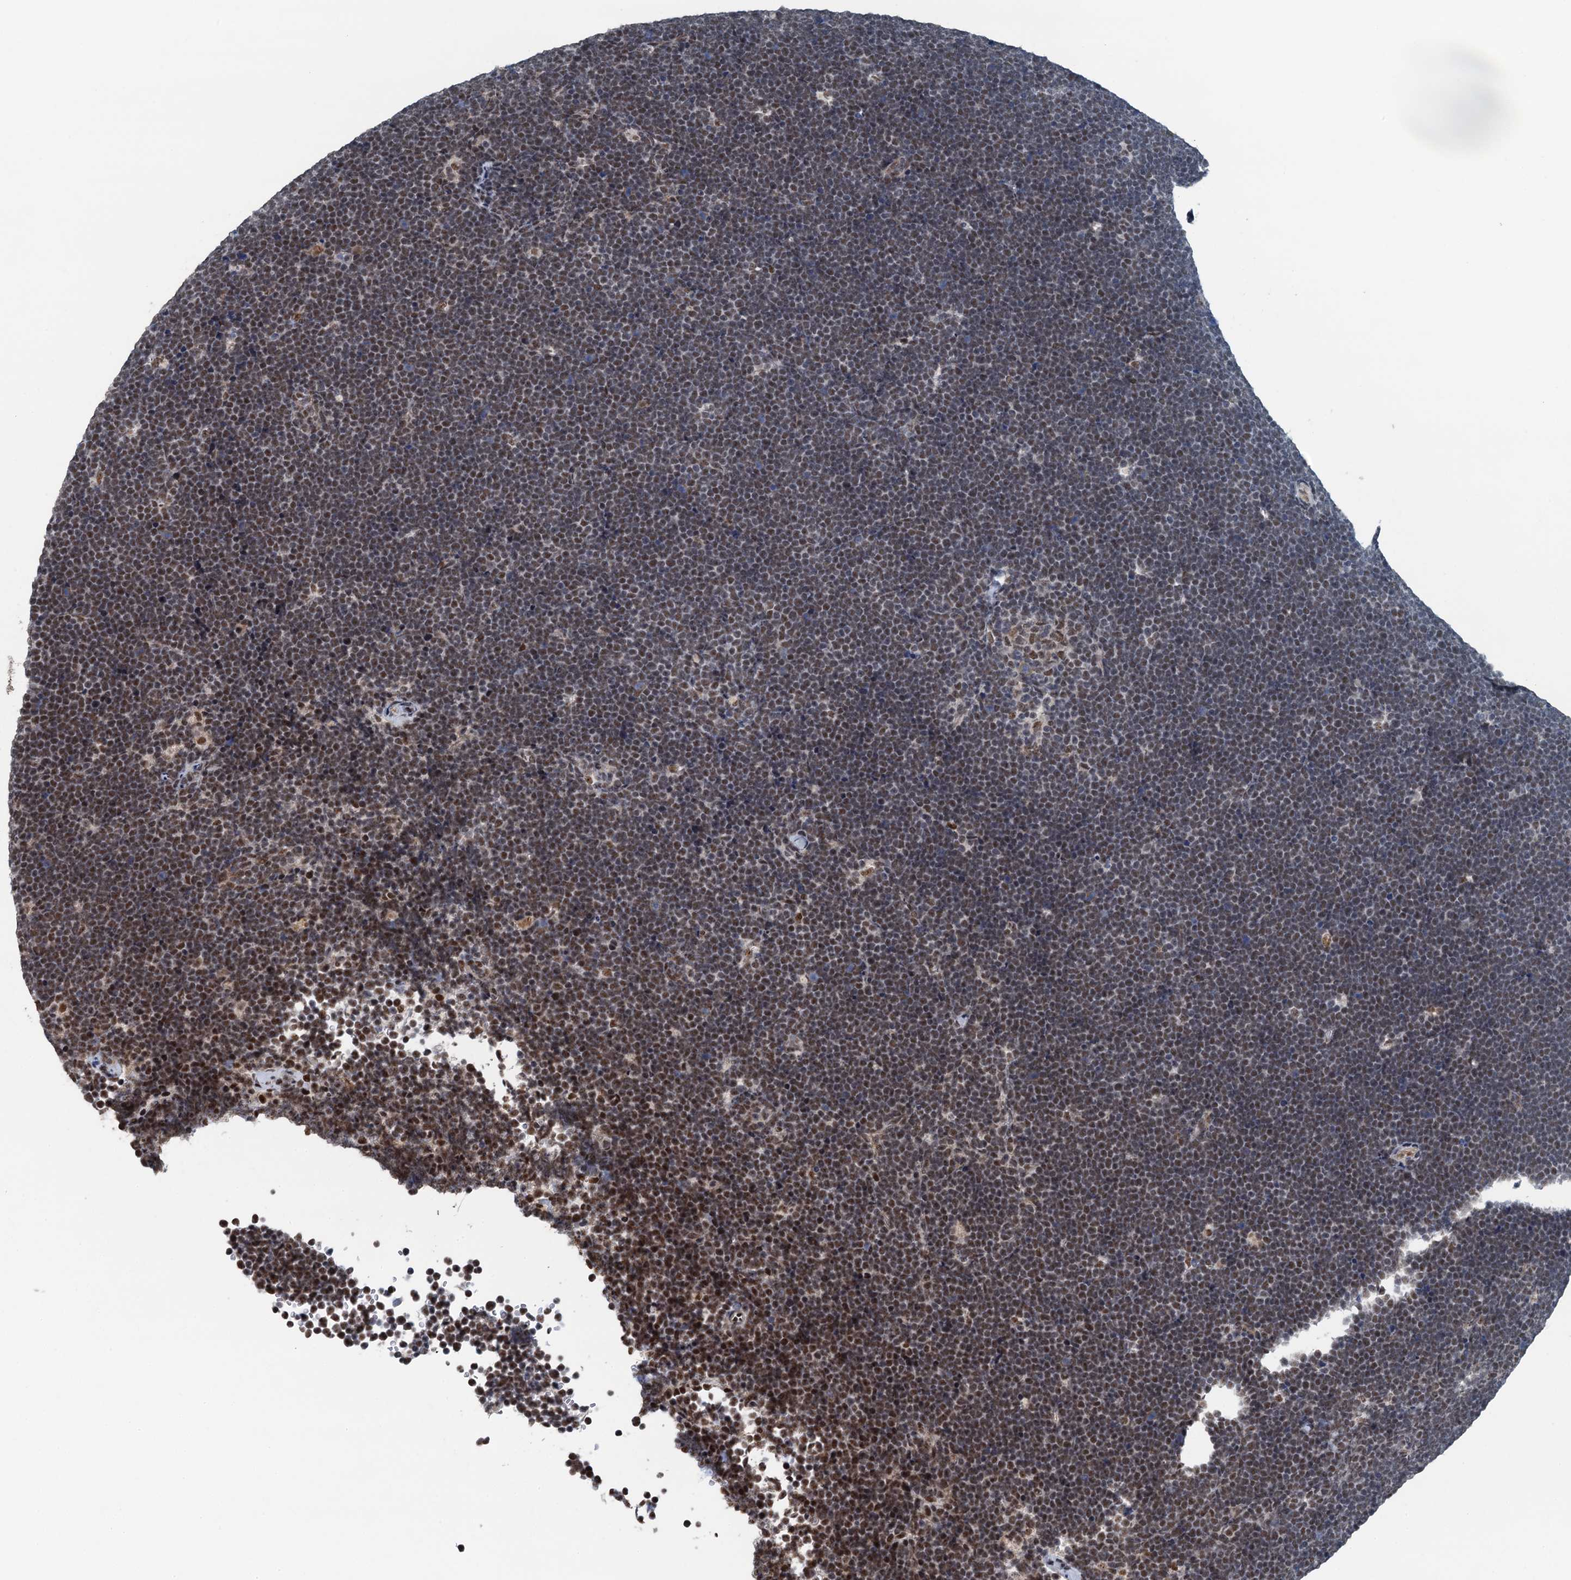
{"staining": {"intensity": "moderate", "quantity": "25%-75%", "location": "nuclear"}, "tissue": "lymphoma", "cell_type": "Tumor cells", "image_type": "cancer", "snomed": [{"axis": "morphology", "description": "Malignant lymphoma, non-Hodgkin's type, High grade"}, {"axis": "topography", "description": "Lymph node"}], "caption": "An IHC image of tumor tissue is shown. Protein staining in brown shows moderate nuclear positivity in high-grade malignant lymphoma, non-Hodgkin's type within tumor cells.", "gene": "MTA3", "patient": {"sex": "male", "age": 13}}